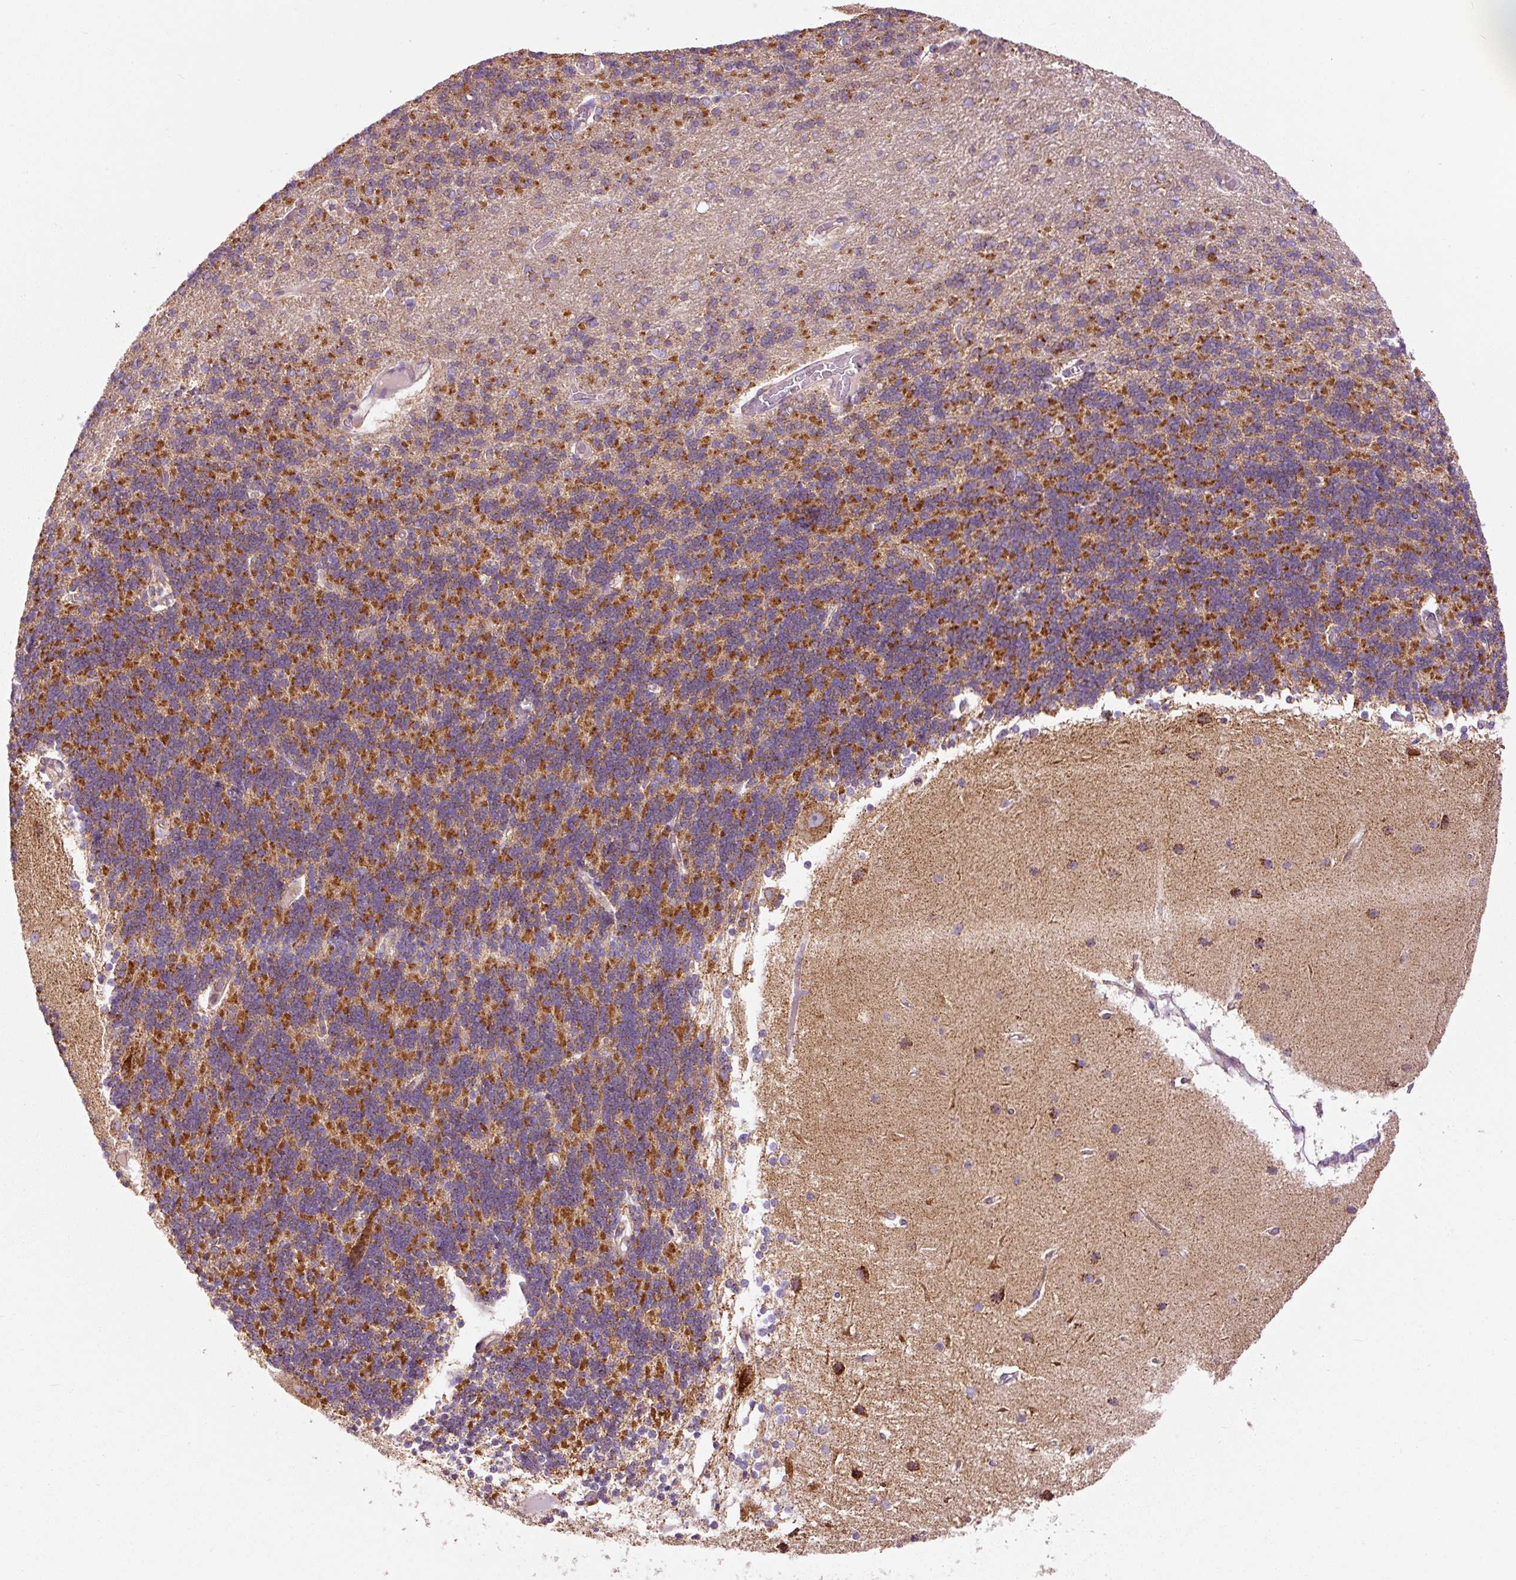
{"staining": {"intensity": "strong", "quantity": "25%-75%", "location": "cytoplasmic/membranous"}, "tissue": "cerebellum", "cell_type": "Cells in granular layer", "image_type": "normal", "snomed": [{"axis": "morphology", "description": "Normal tissue, NOS"}, {"axis": "topography", "description": "Cerebellum"}], "caption": "Protein staining reveals strong cytoplasmic/membranous staining in about 25%-75% of cells in granular layer in normal cerebellum.", "gene": "NDUFB4", "patient": {"sex": "female", "age": 54}}